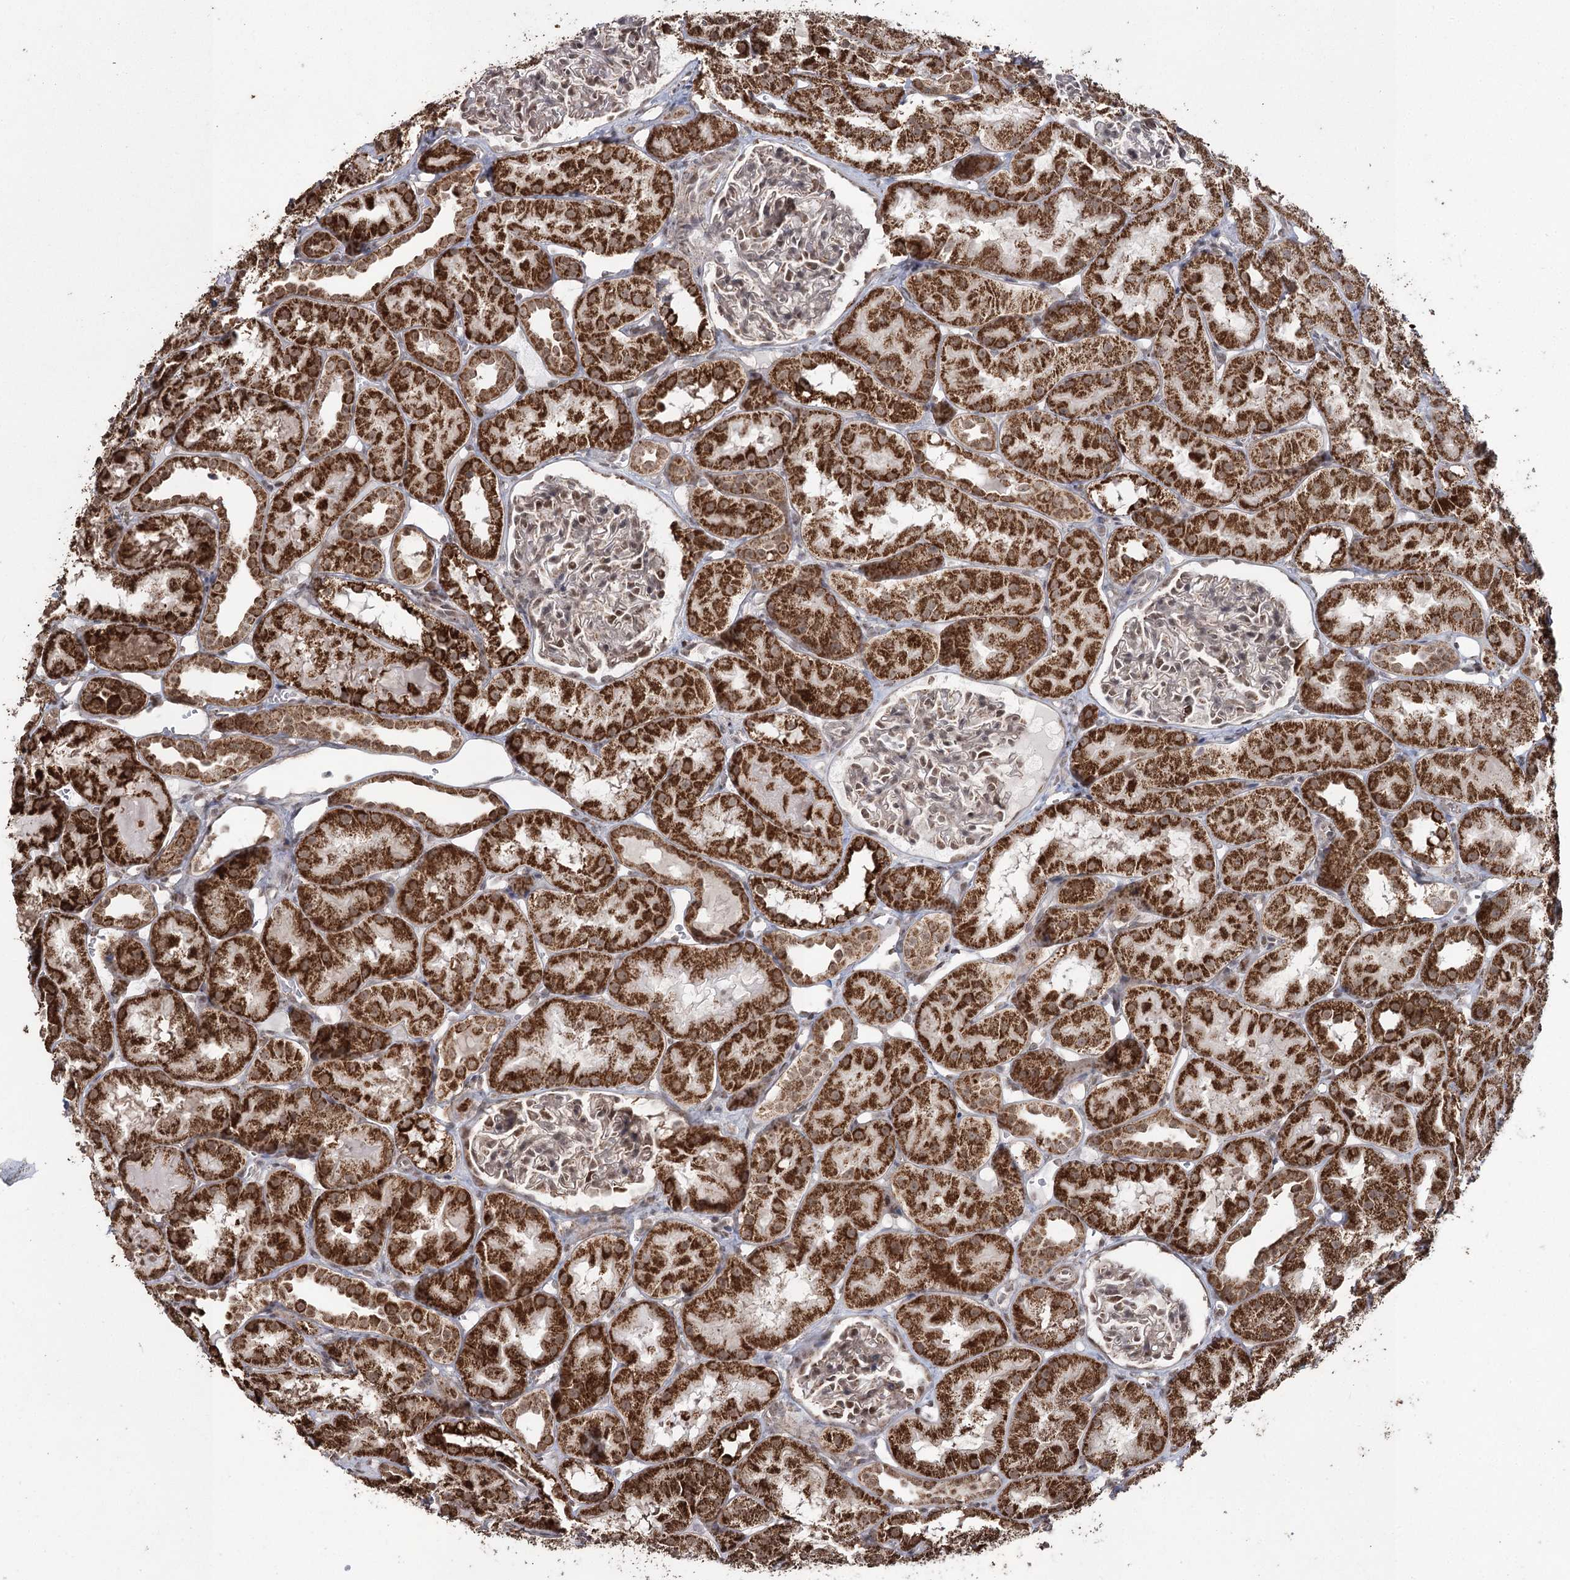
{"staining": {"intensity": "weak", "quantity": "25%-75%", "location": "cytoplasmic/membranous,nuclear"}, "tissue": "kidney", "cell_type": "Cells in glomeruli", "image_type": "normal", "snomed": [{"axis": "morphology", "description": "Normal tissue, NOS"}, {"axis": "topography", "description": "Kidney"}, {"axis": "topography", "description": "Urinary bladder"}], "caption": "Protein analysis of normal kidney demonstrates weak cytoplasmic/membranous,nuclear positivity in approximately 25%-75% of cells in glomeruli.", "gene": "PDHX", "patient": {"sex": "male", "age": 16}}